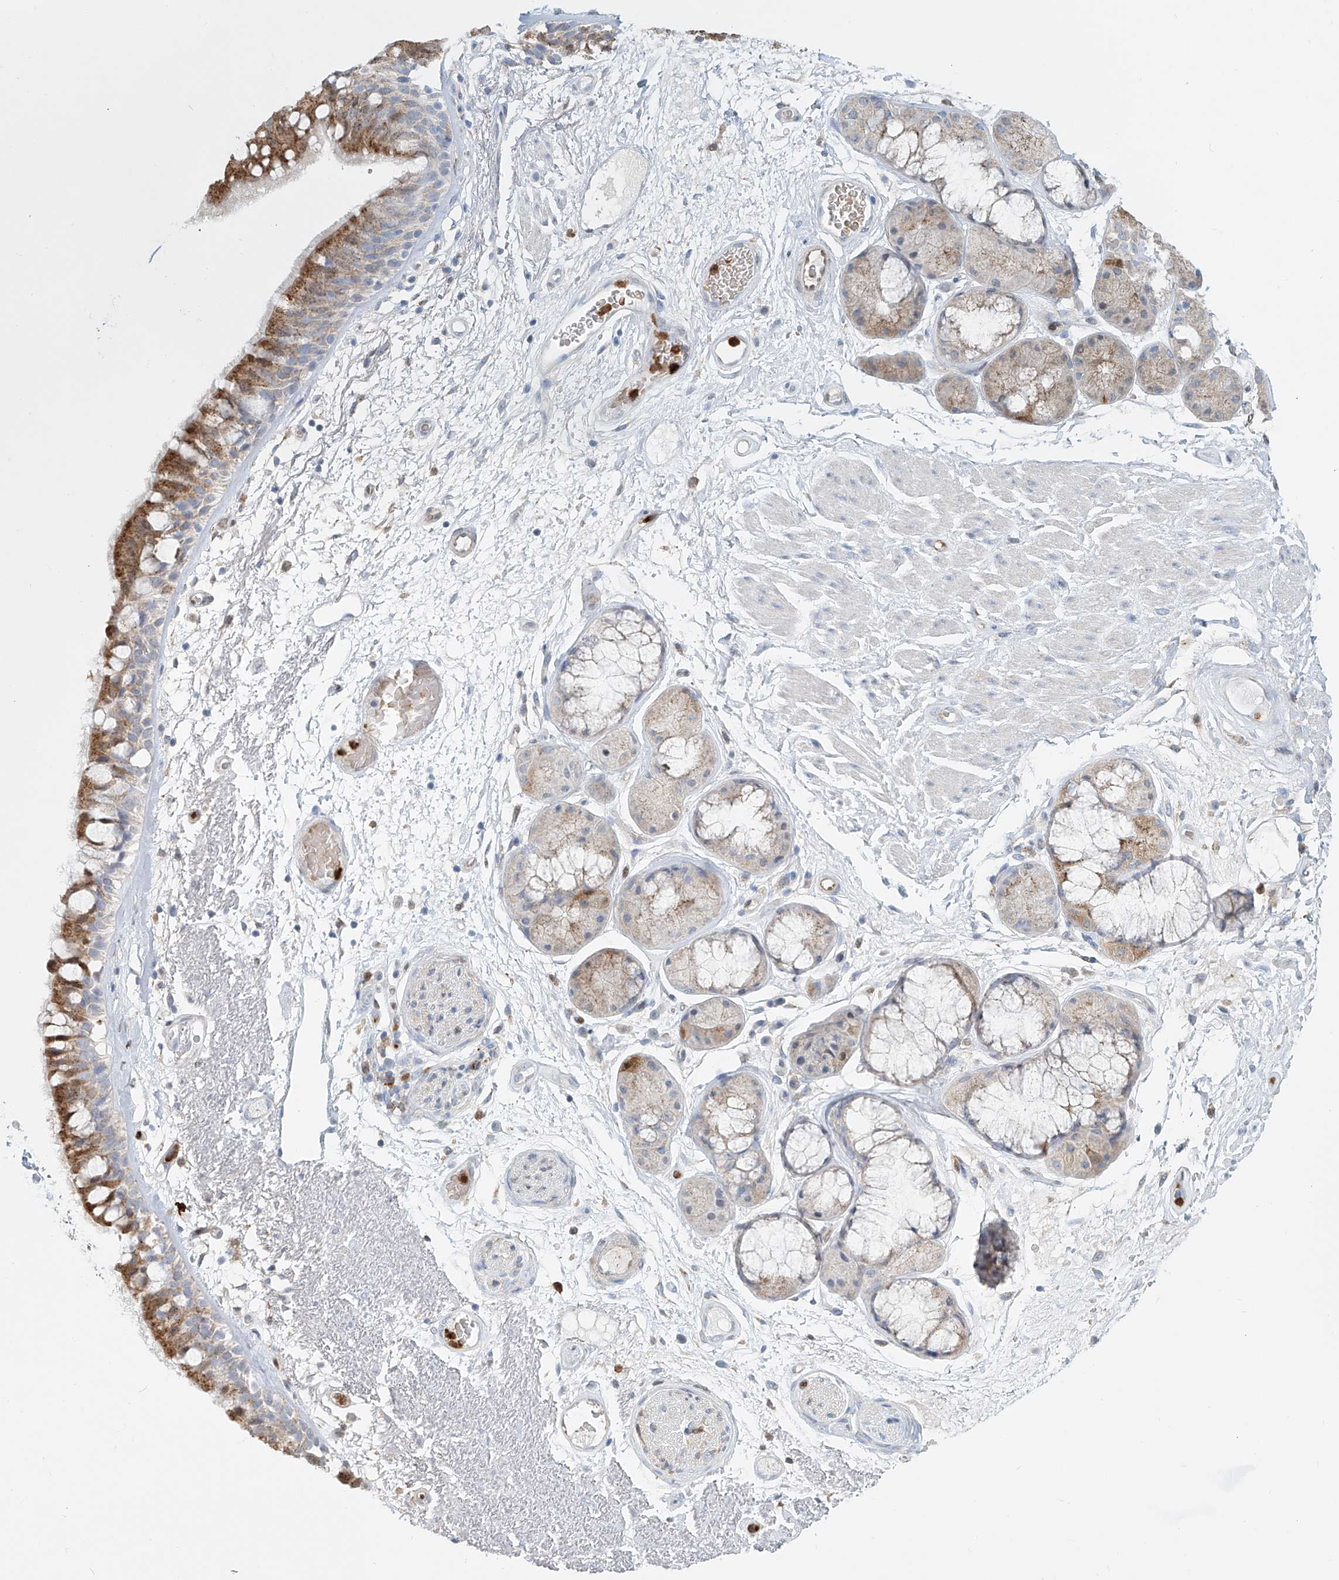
{"staining": {"intensity": "moderate", "quantity": ">75%", "location": "cytoplasmic/membranous"}, "tissue": "bronchus", "cell_type": "Respiratory epithelial cells", "image_type": "normal", "snomed": [{"axis": "morphology", "description": "Normal tissue, NOS"}, {"axis": "morphology", "description": "Squamous cell carcinoma, NOS"}, {"axis": "topography", "description": "Lymph node"}, {"axis": "topography", "description": "Bronchus"}, {"axis": "topography", "description": "Lung"}], "caption": "Immunohistochemical staining of benign bronchus shows >75% levels of moderate cytoplasmic/membranous protein staining in about >75% of respiratory epithelial cells. (DAB IHC, brown staining for protein, blue staining for nuclei).", "gene": "PTPRA", "patient": {"sex": "male", "age": 66}}